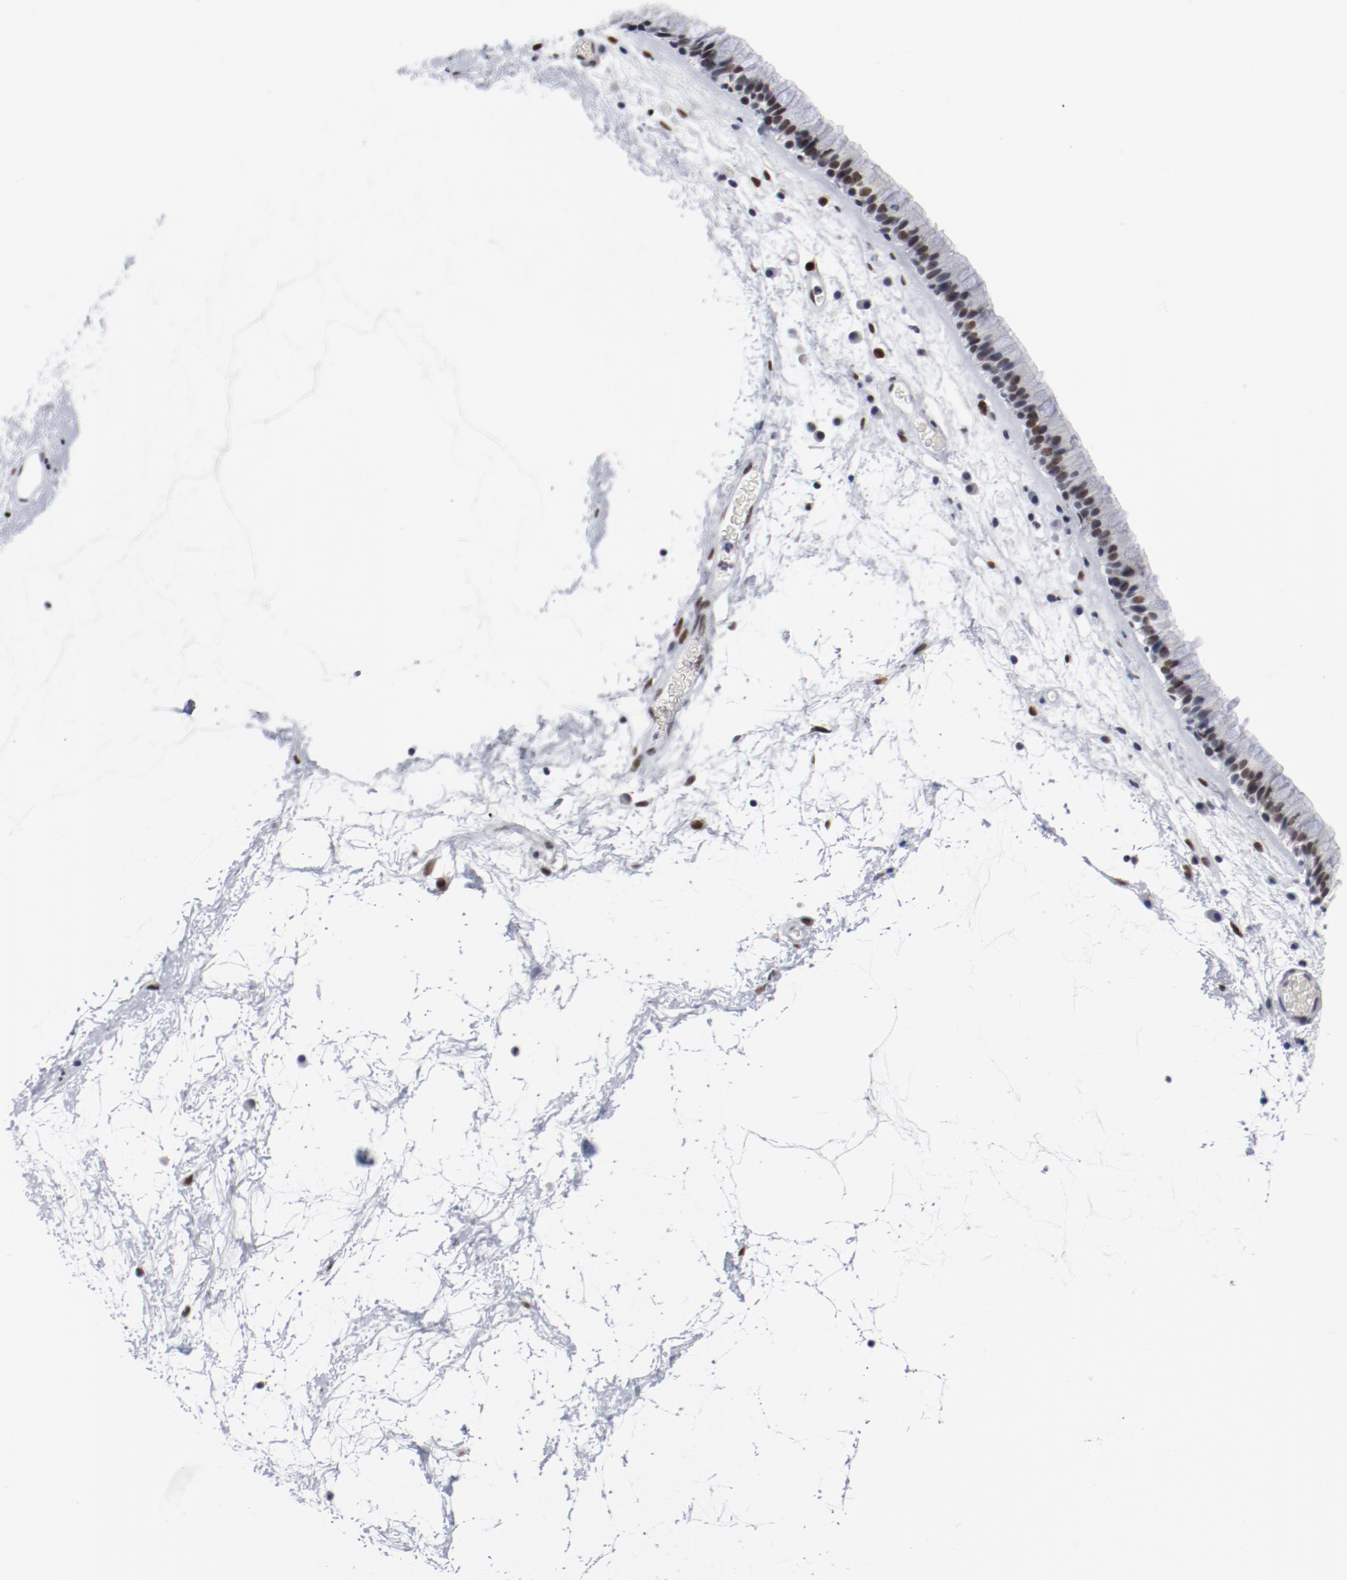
{"staining": {"intensity": "moderate", "quantity": ">75%", "location": "nuclear"}, "tissue": "nasopharynx", "cell_type": "Respiratory epithelial cells", "image_type": "normal", "snomed": [{"axis": "morphology", "description": "Normal tissue, NOS"}, {"axis": "morphology", "description": "Inflammation, NOS"}, {"axis": "topography", "description": "Nasopharynx"}], "caption": "An immunohistochemistry (IHC) image of benign tissue is shown. Protein staining in brown labels moderate nuclear positivity in nasopharynx within respiratory epithelial cells.", "gene": "ARNT", "patient": {"sex": "male", "age": 48}}